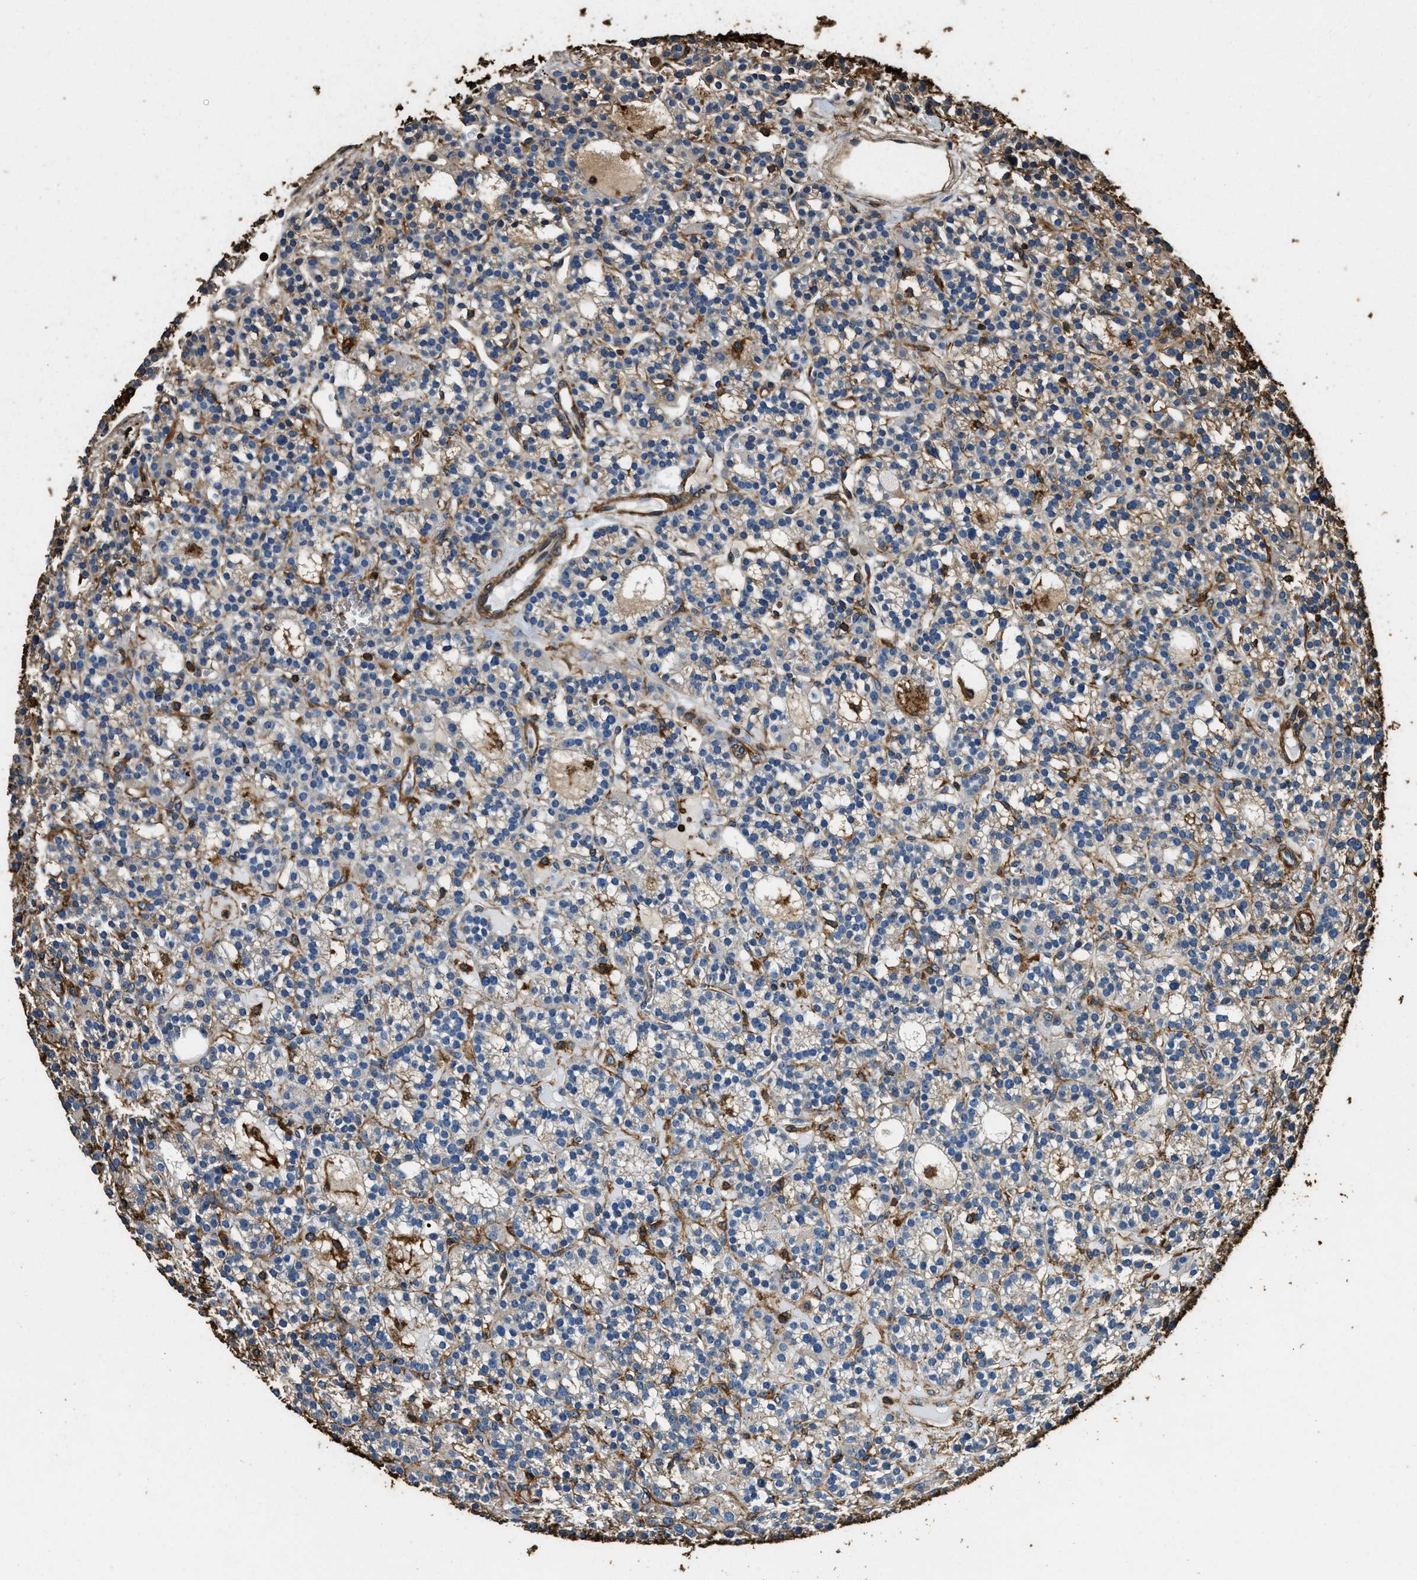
{"staining": {"intensity": "weak", "quantity": "25%-75%", "location": "cytoplasmic/membranous"}, "tissue": "parathyroid gland", "cell_type": "Glandular cells", "image_type": "normal", "snomed": [{"axis": "morphology", "description": "Normal tissue, NOS"}, {"axis": "morphology", "description": "Adenoma, NOS"}, {"axis": "topography", "description": "Parathyroid gland"}], "caption": "DAB immunohistochemical staining of normal parathyroid gland exhibits weak cytoplasmic/membranous protein expression in about 25%-75% of glandular cells.", "gene": "ACCS", "patient": {"sex": "female", "age": 58}}